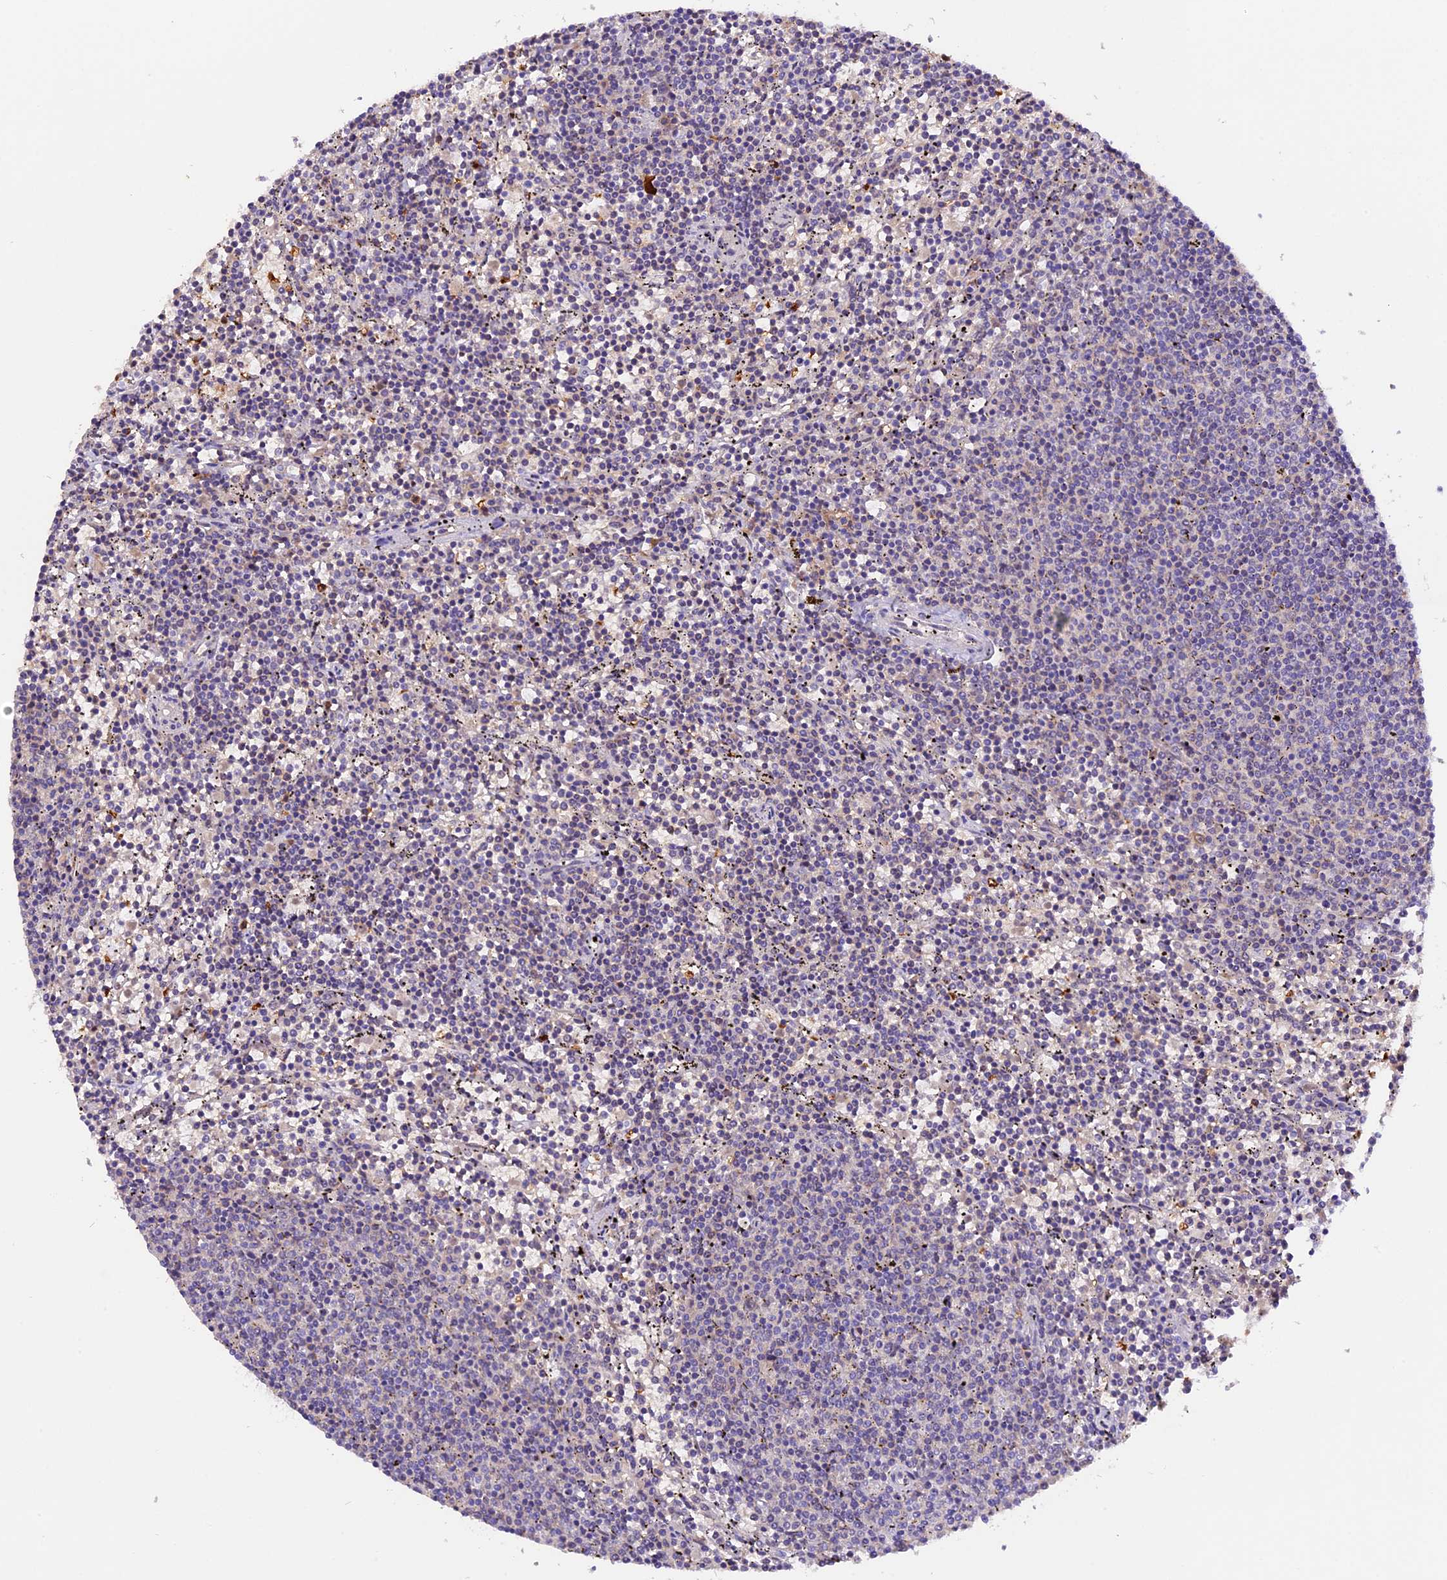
{"staining": {"intensity": "negative", "quantity": "none", "location": "none"}, "tissue": "lymphoma", "cell_type": "Tumor cells", "image_type": "cancer", "snomed": [{"axis": "morphology", "description": "Malignant lymphoma, non-Hodgkin's type, Low grade"}, {"axis": "topography", "description": "Spleen"}], "caption": "The photomicrograph exhibits no staining of tumor cells in low-grade malignant lymphoma, non-Hodgkin's type.", "gene": "AHSP", "patient": {"sex": "female", "age": 50}}